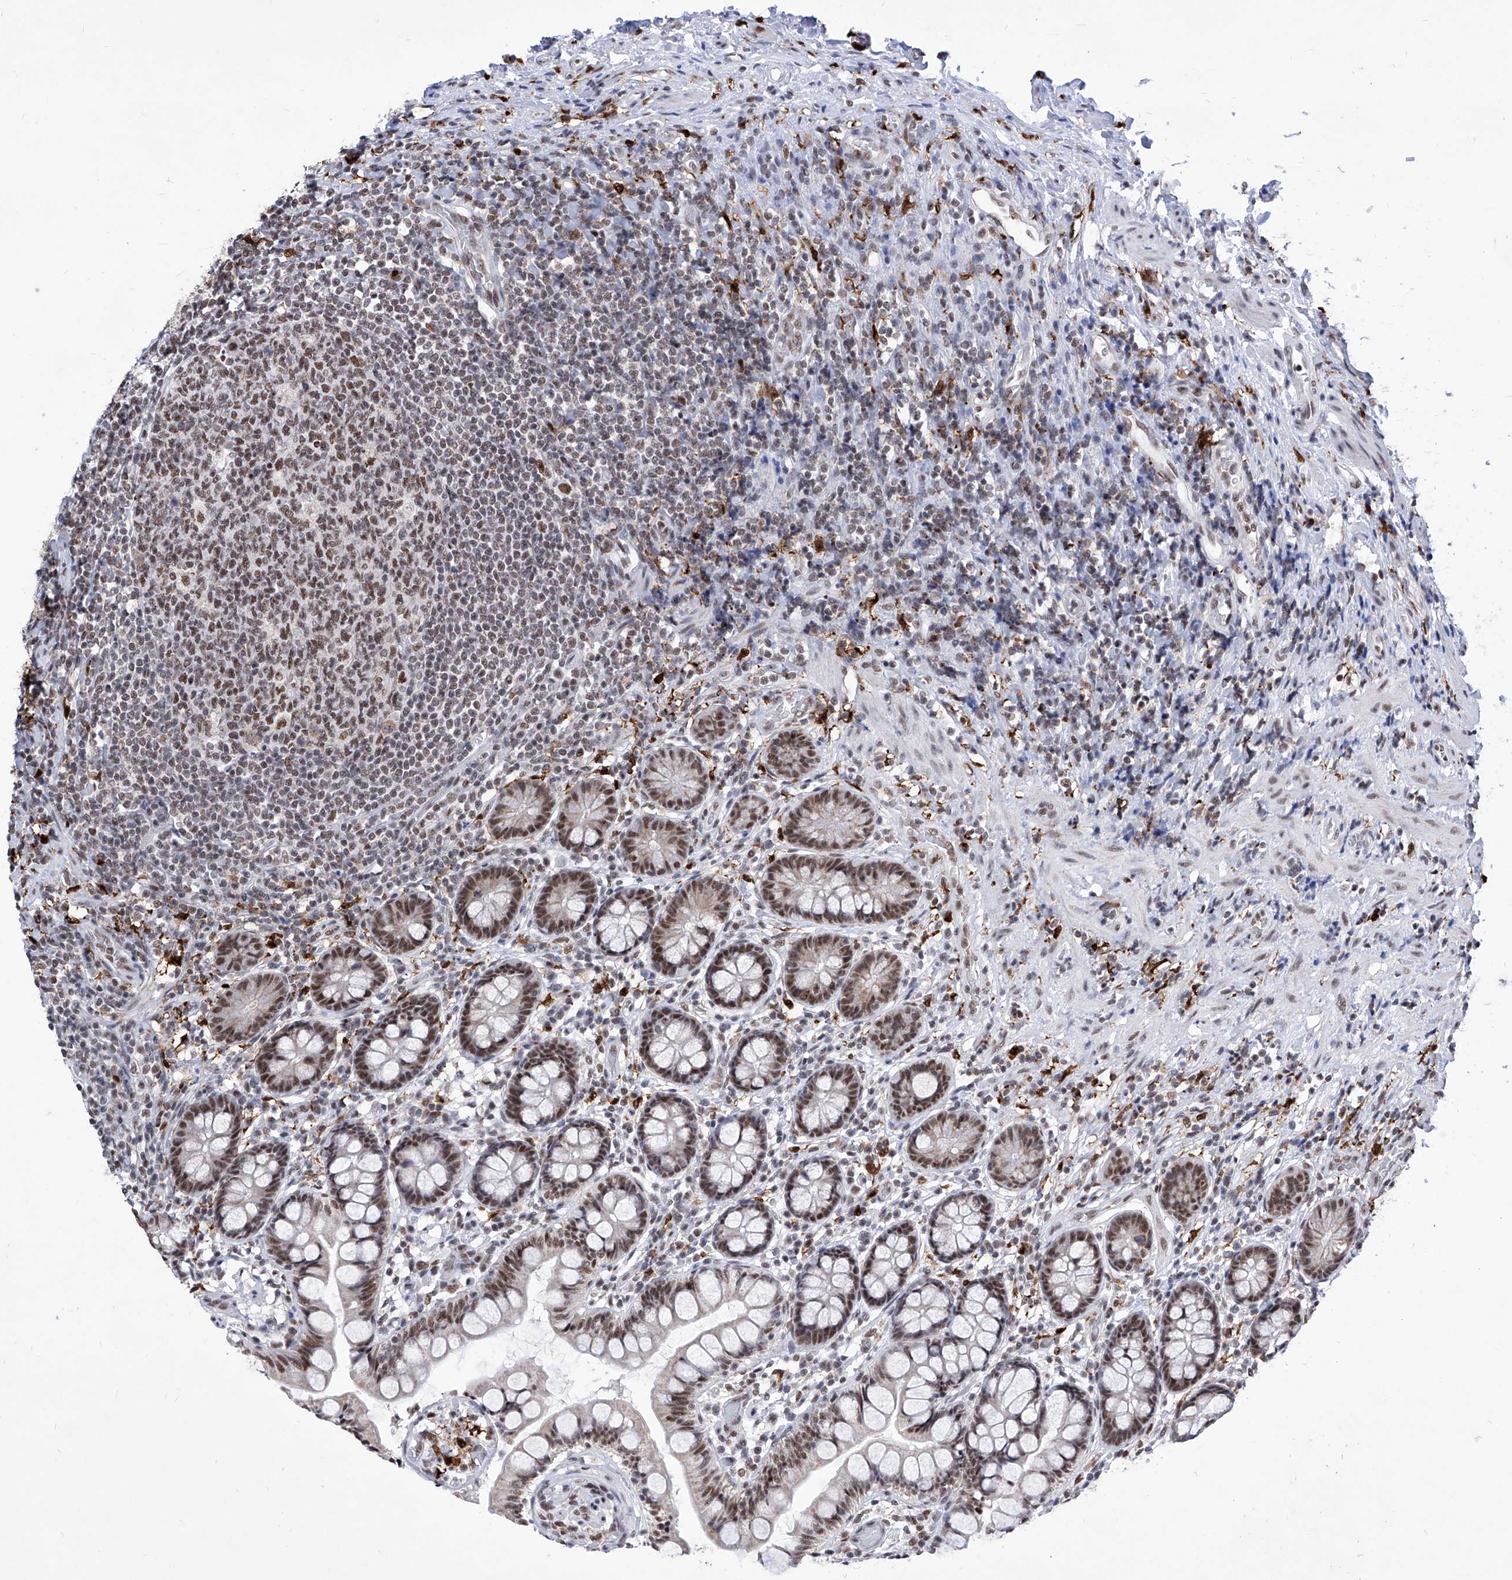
{"staining": {"intensity": "strong", "quantity": ">75%", "location": "nuclear"}, "tissue": "small intestine", "cell_type": "Glandular cells", "image_type": "normal", "snomed": [{"axis": "morphology", "description": "Normal tissue, NOS"}, {"axis": "topography", "description": "Small intestine"}], "caption": "Glandular cells exhibit high levels of strong nuclear positivity in about >75% of cells in normal human small intestine. Ihc stains the protein of interest in brown and the nuclei are stained blue.", "gene": "PHF5A", "patient": {"sex": "male", "age": 52}}